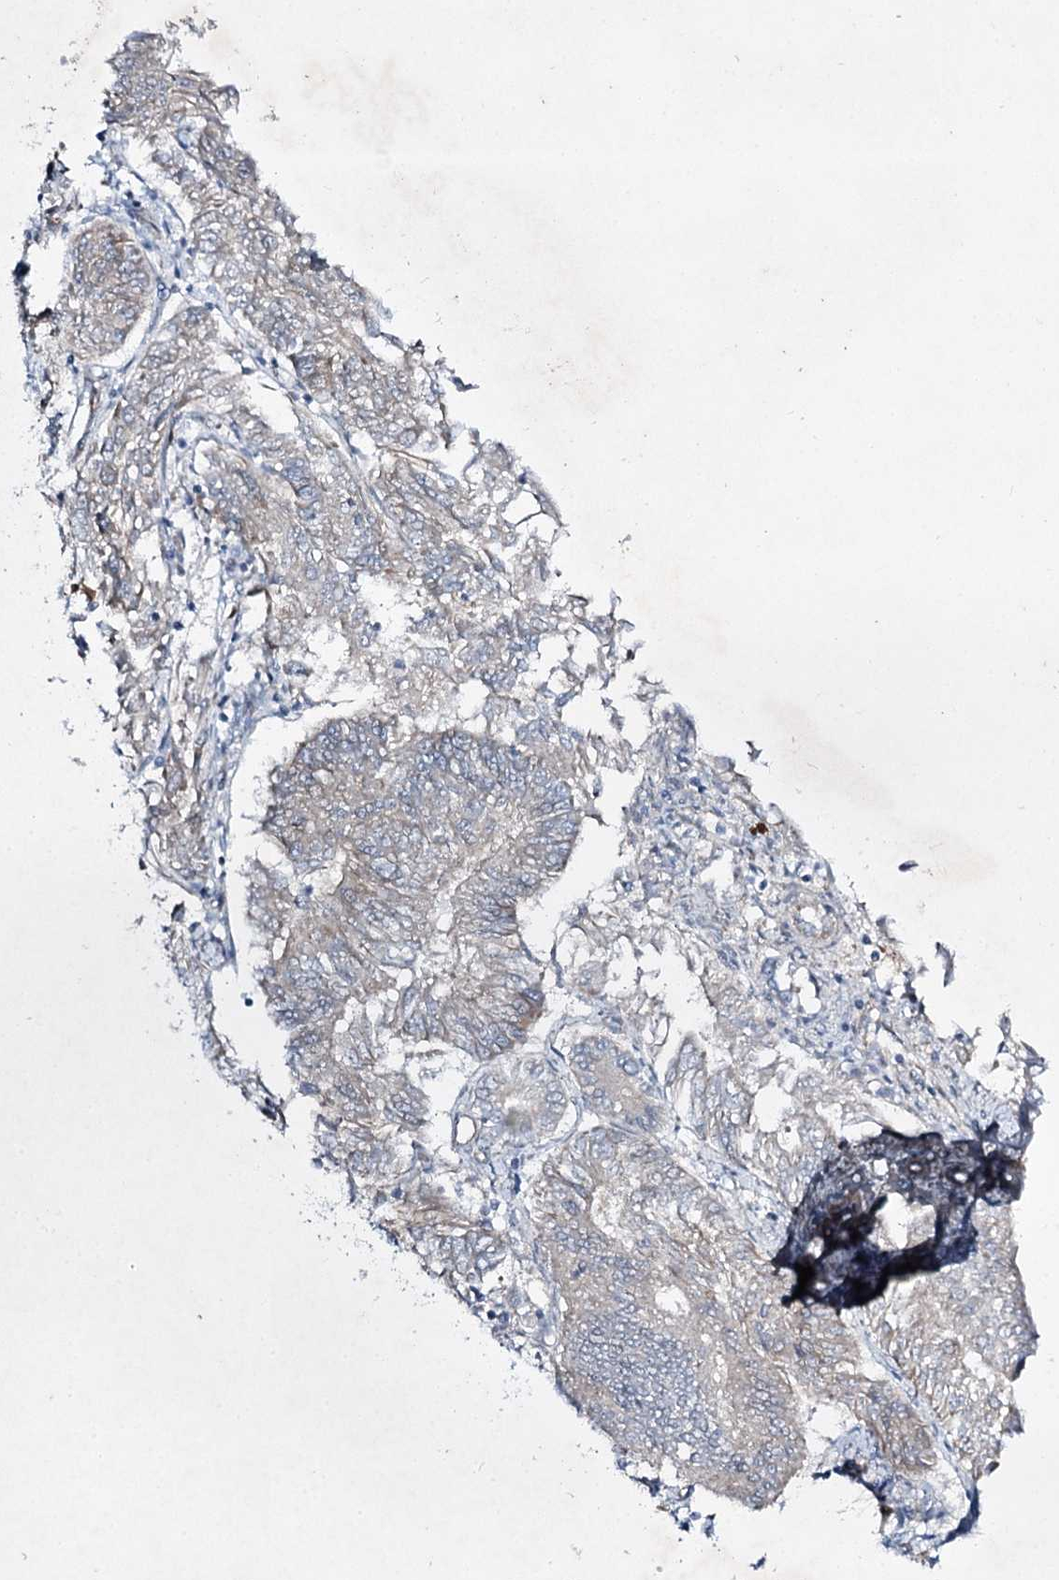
{"staining": {"intensity": "negative", "quantity": "none", "location": "none"}, "tissue": "endometrial cancer", "cell_type": "Tumor cells", "image_type": "cancer", "snomed": [{"axis": "morphology", "description": "Adenocarcinoma, NOS"}, {"axis": "topography", "description": "Endometrium"}], "caption": "A high-resolution image shows IHC staining of endometrial cancer, which demonstrates no significant expression in tumor cells.", "gene": "KIAA0825", "patient": {"sex": "female", "age": 58}}